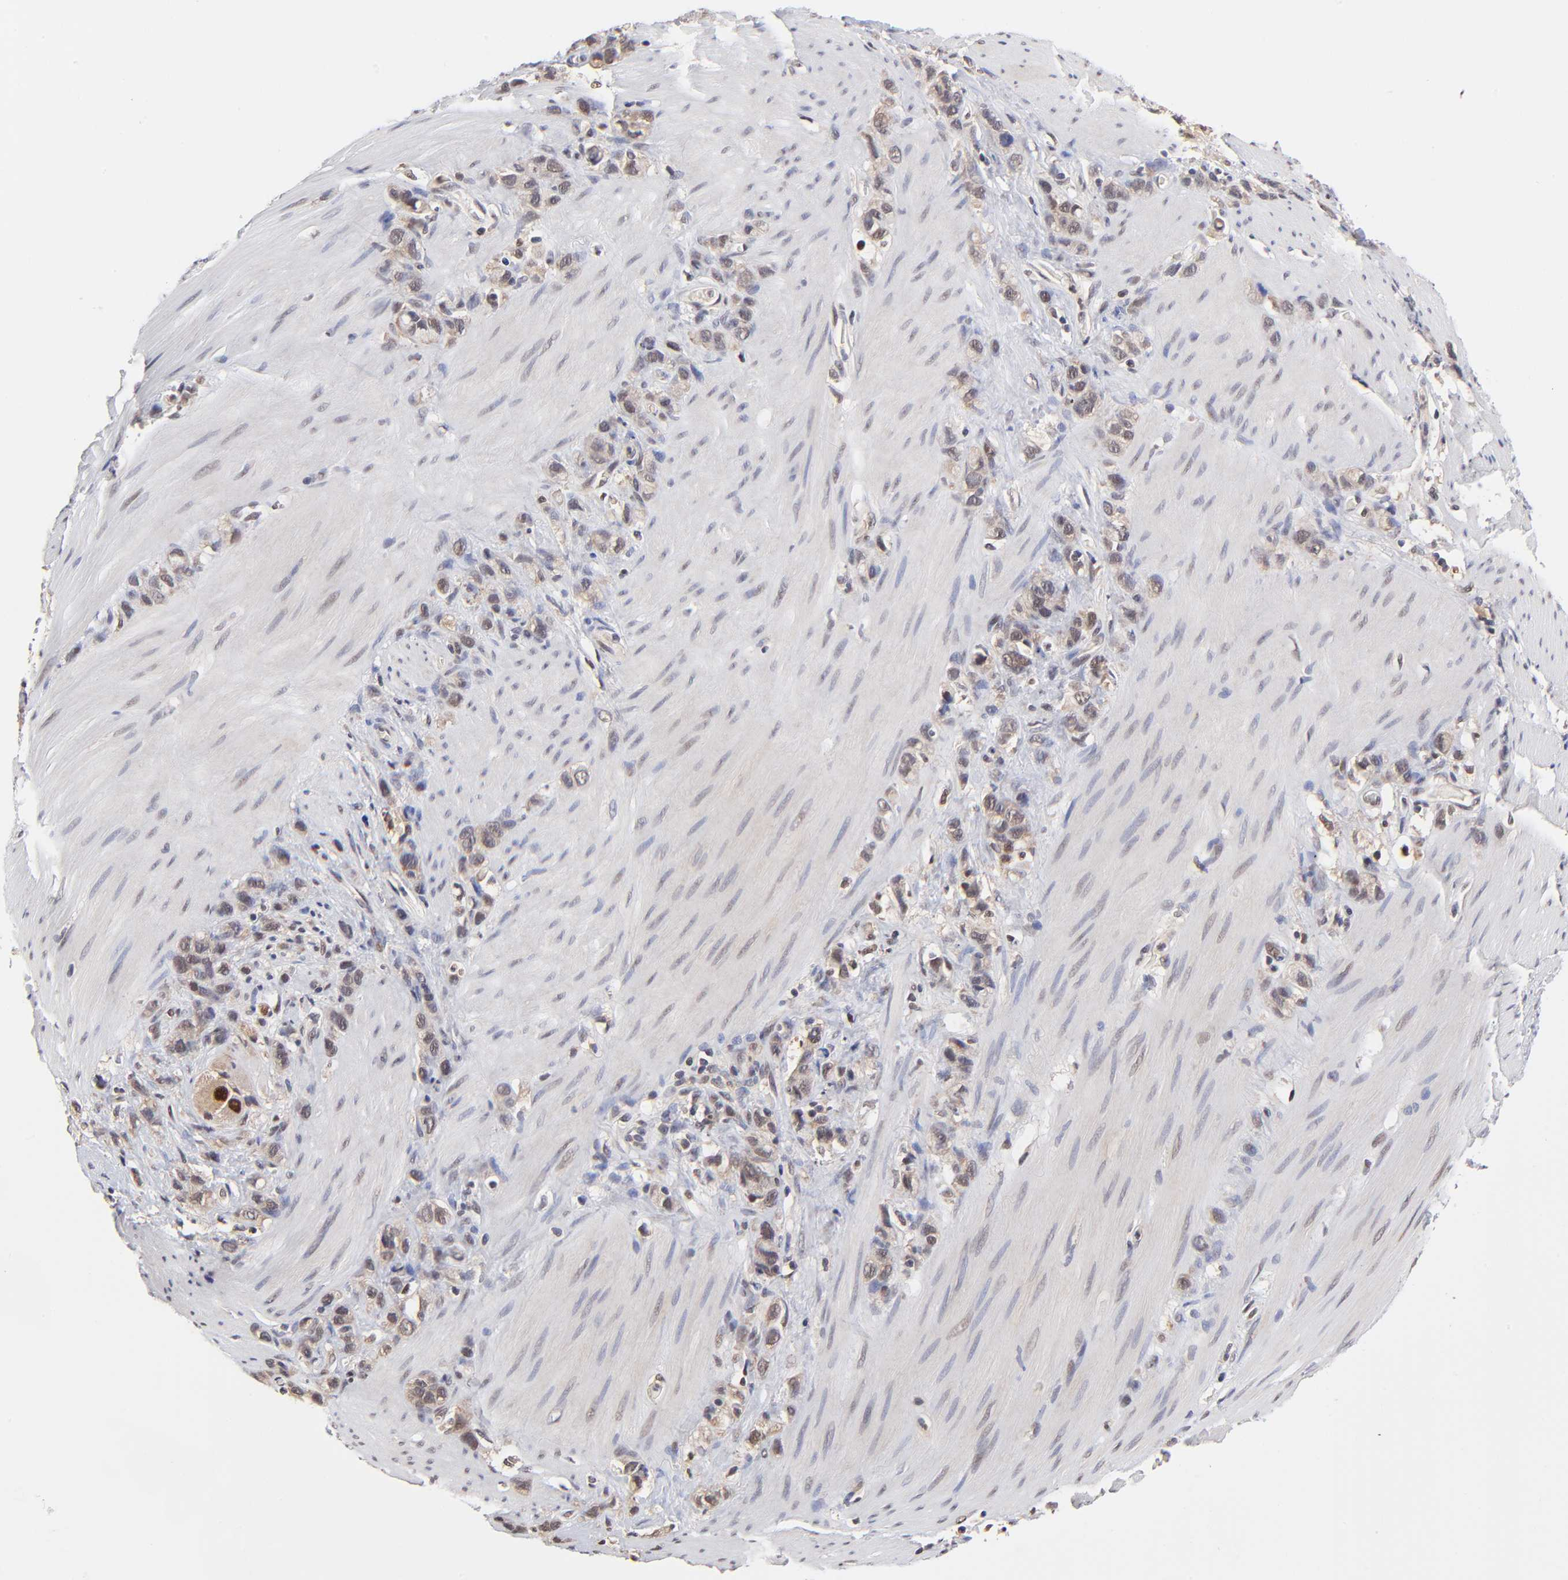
{"staining": {"intensity": "weak", "quantity": "25%-75%", "location": "nuclear"}, "tissue": "stomach cancer", "cell_type": "Tumor cells", "image_type": "cancer", "snomed": [{"axis": "morphology", "description": "Normal tissue, NOS"}, {"axis": "morphology", "description": "Adenocarcinoma, NOS"}, {"axis": "morphology", "description": "Adenocarcinoma, High grade"}, {"axis": "topography", "description": "Stomach, upper"}, {"axis": "topography", "description": "Stomach"}], "caption": "Protein expression analysis of stomach cancer (adenocarcinoma) shows weak nuclear positivity in approximately 25%-75% of tumor cells.", "gene": "PSMC4", "patient": {"sex": "female", "age": 65}}